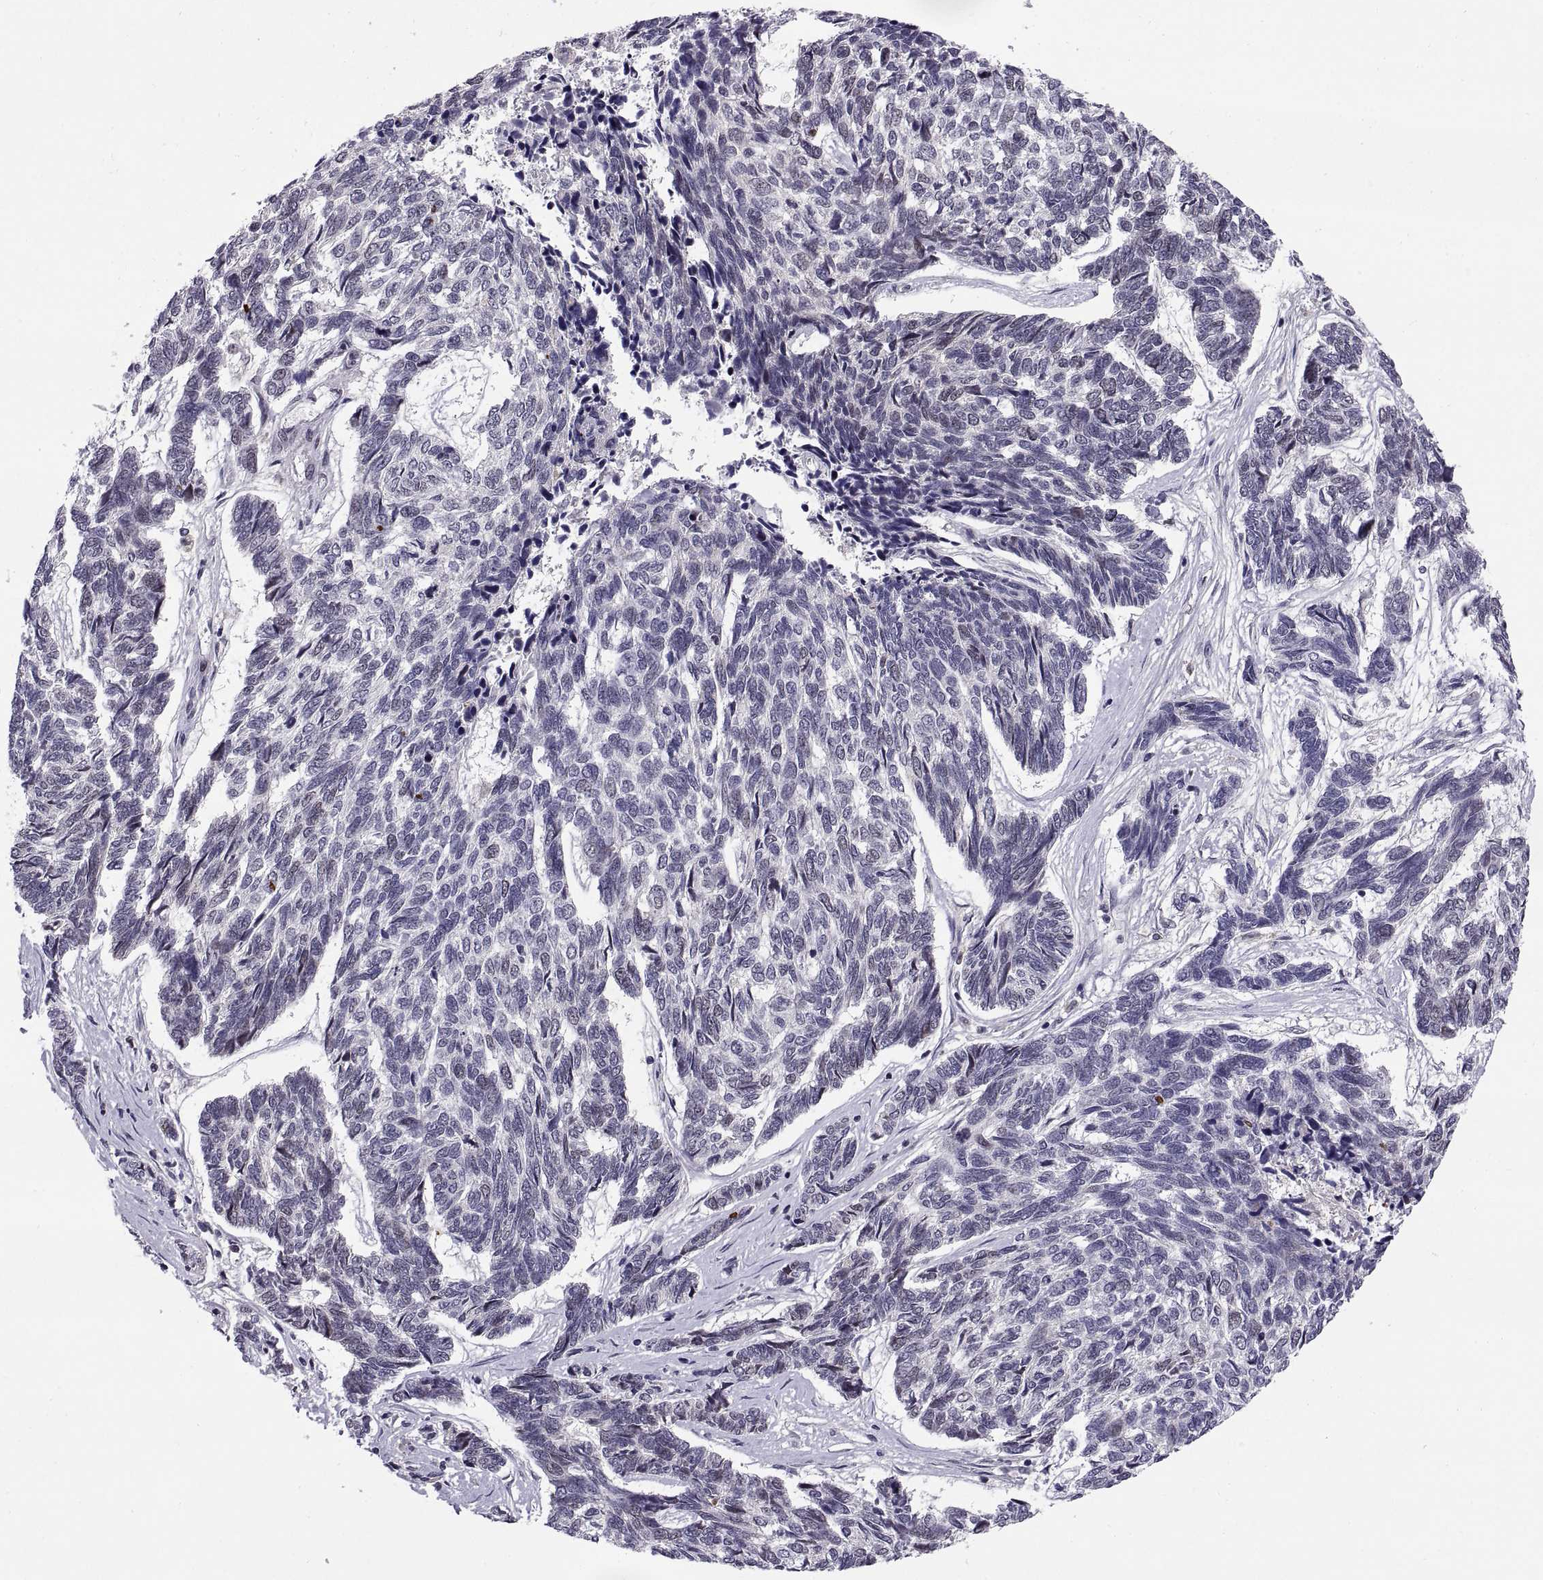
{"staining": {"intensity": "negative", "quantity": "none", "location": "none"}, "tissue": "skin cancer", "cell_type": "Tumor cells", "image_type": "cancer", "snomed": [{"axis": "morphology", "description": "Basal cell carcinoma"}, {"axis": "topography", "description": "Skin"}], "caption": "Immunohistochemistry micrograph of skin basal cell carcinoma stained for a protein (brown), which displays no staining in tumor cells. Nuclei are stained in blue.", "gene": "CHFR", "patient": {"sex": "female", "age": 65}}